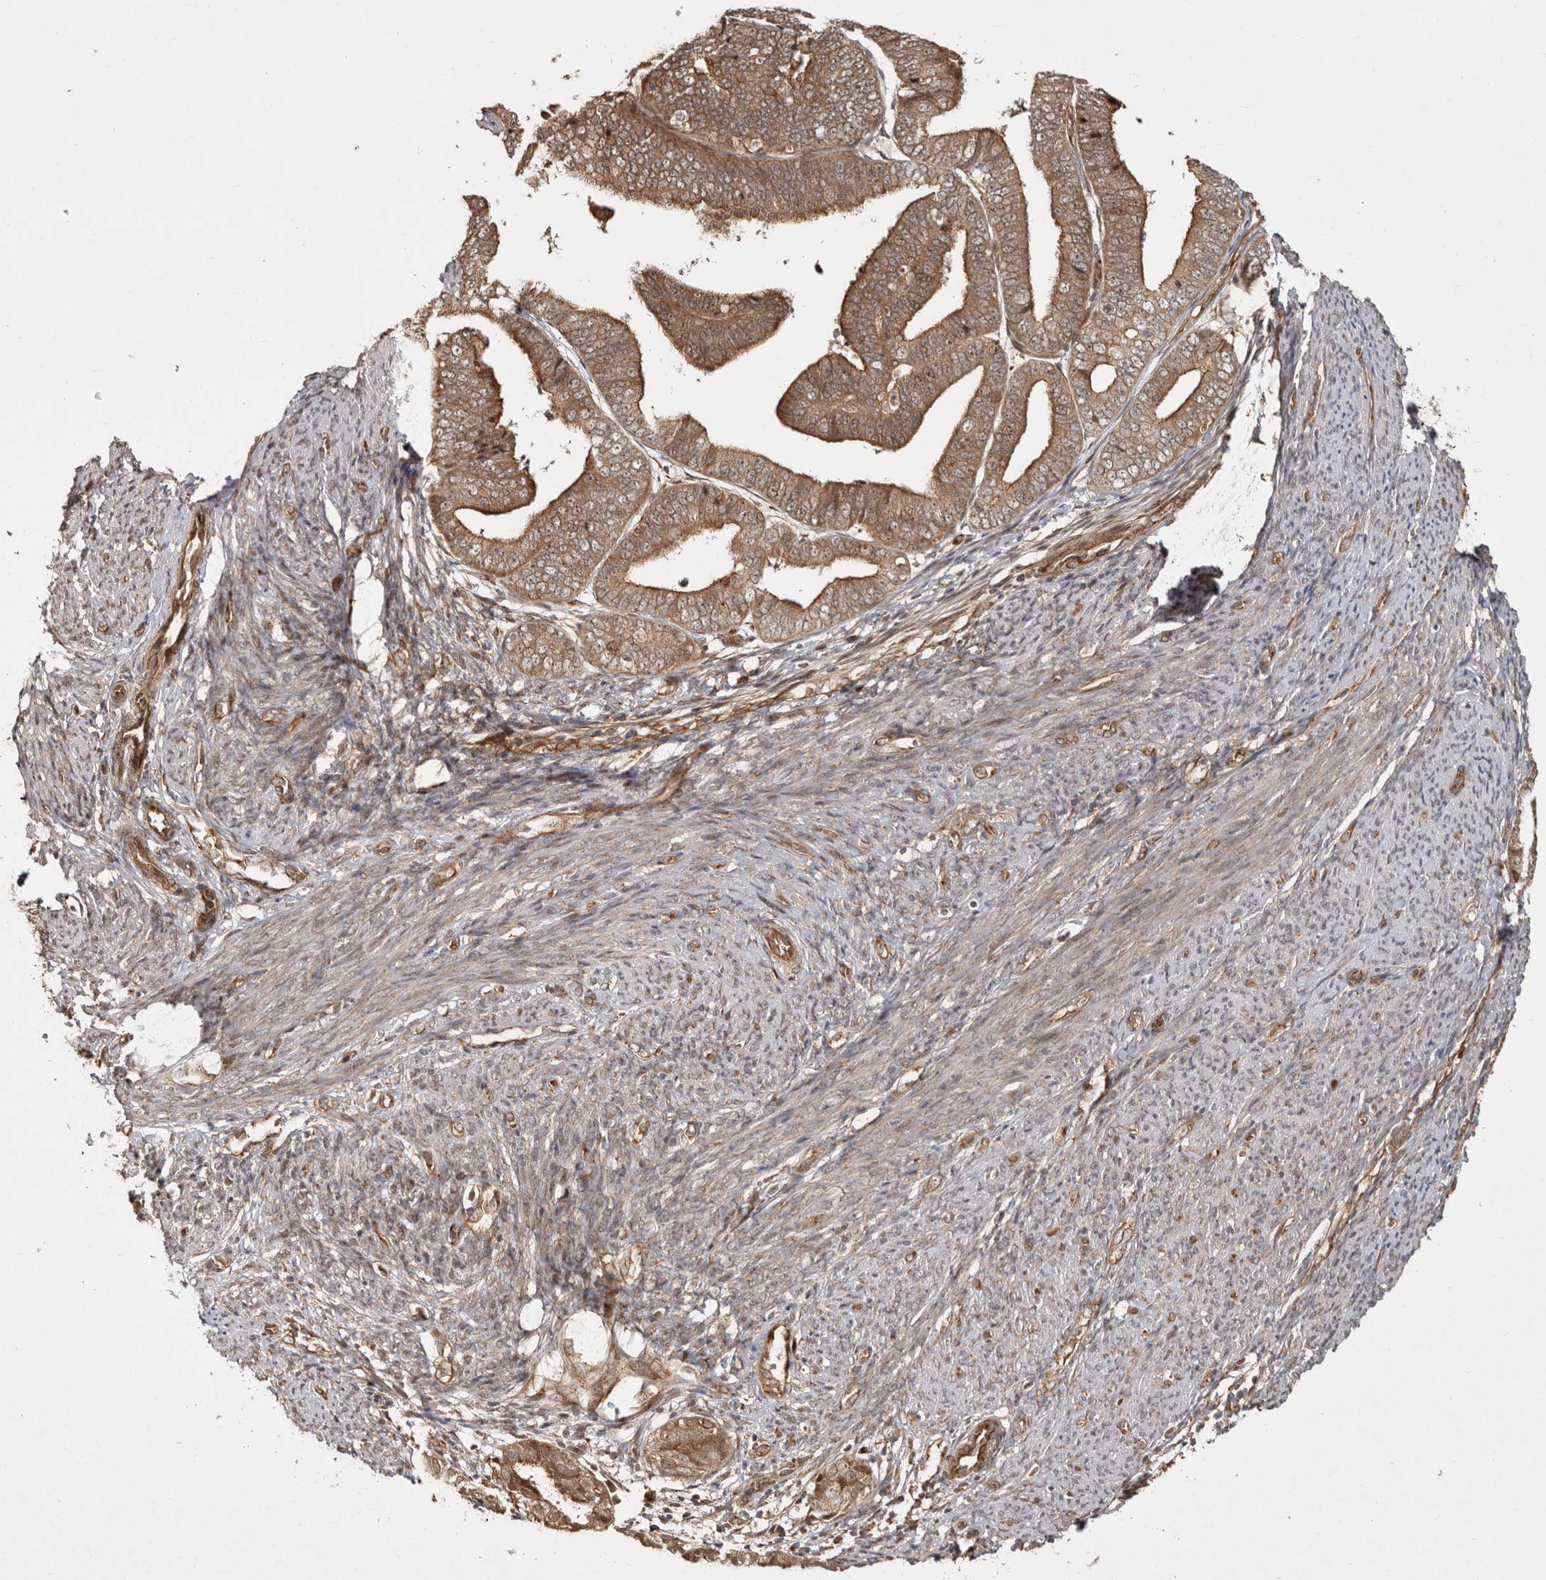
{"staining": {"intensity": "moderate", "quantity": ">75%", "location": "cytoplasmic/membranous"}, "tissue": "endometrial cancer", "cell_type": "Tumor cells", "image_type": "cancer", "snomed": [{"axis": "morphology", "description": "Adenocarcinoma, NOS"}, {"axis": "topography", "description": "Endometrium"}], "caption": "A brown stain labels moderate cytoplasmic/membranous expression of a protein in endometrial cancer (adenocarcinoma) tumor cells.", "gene": "CAMSAP2", "patient": {"sex": "female", "age": 63}}